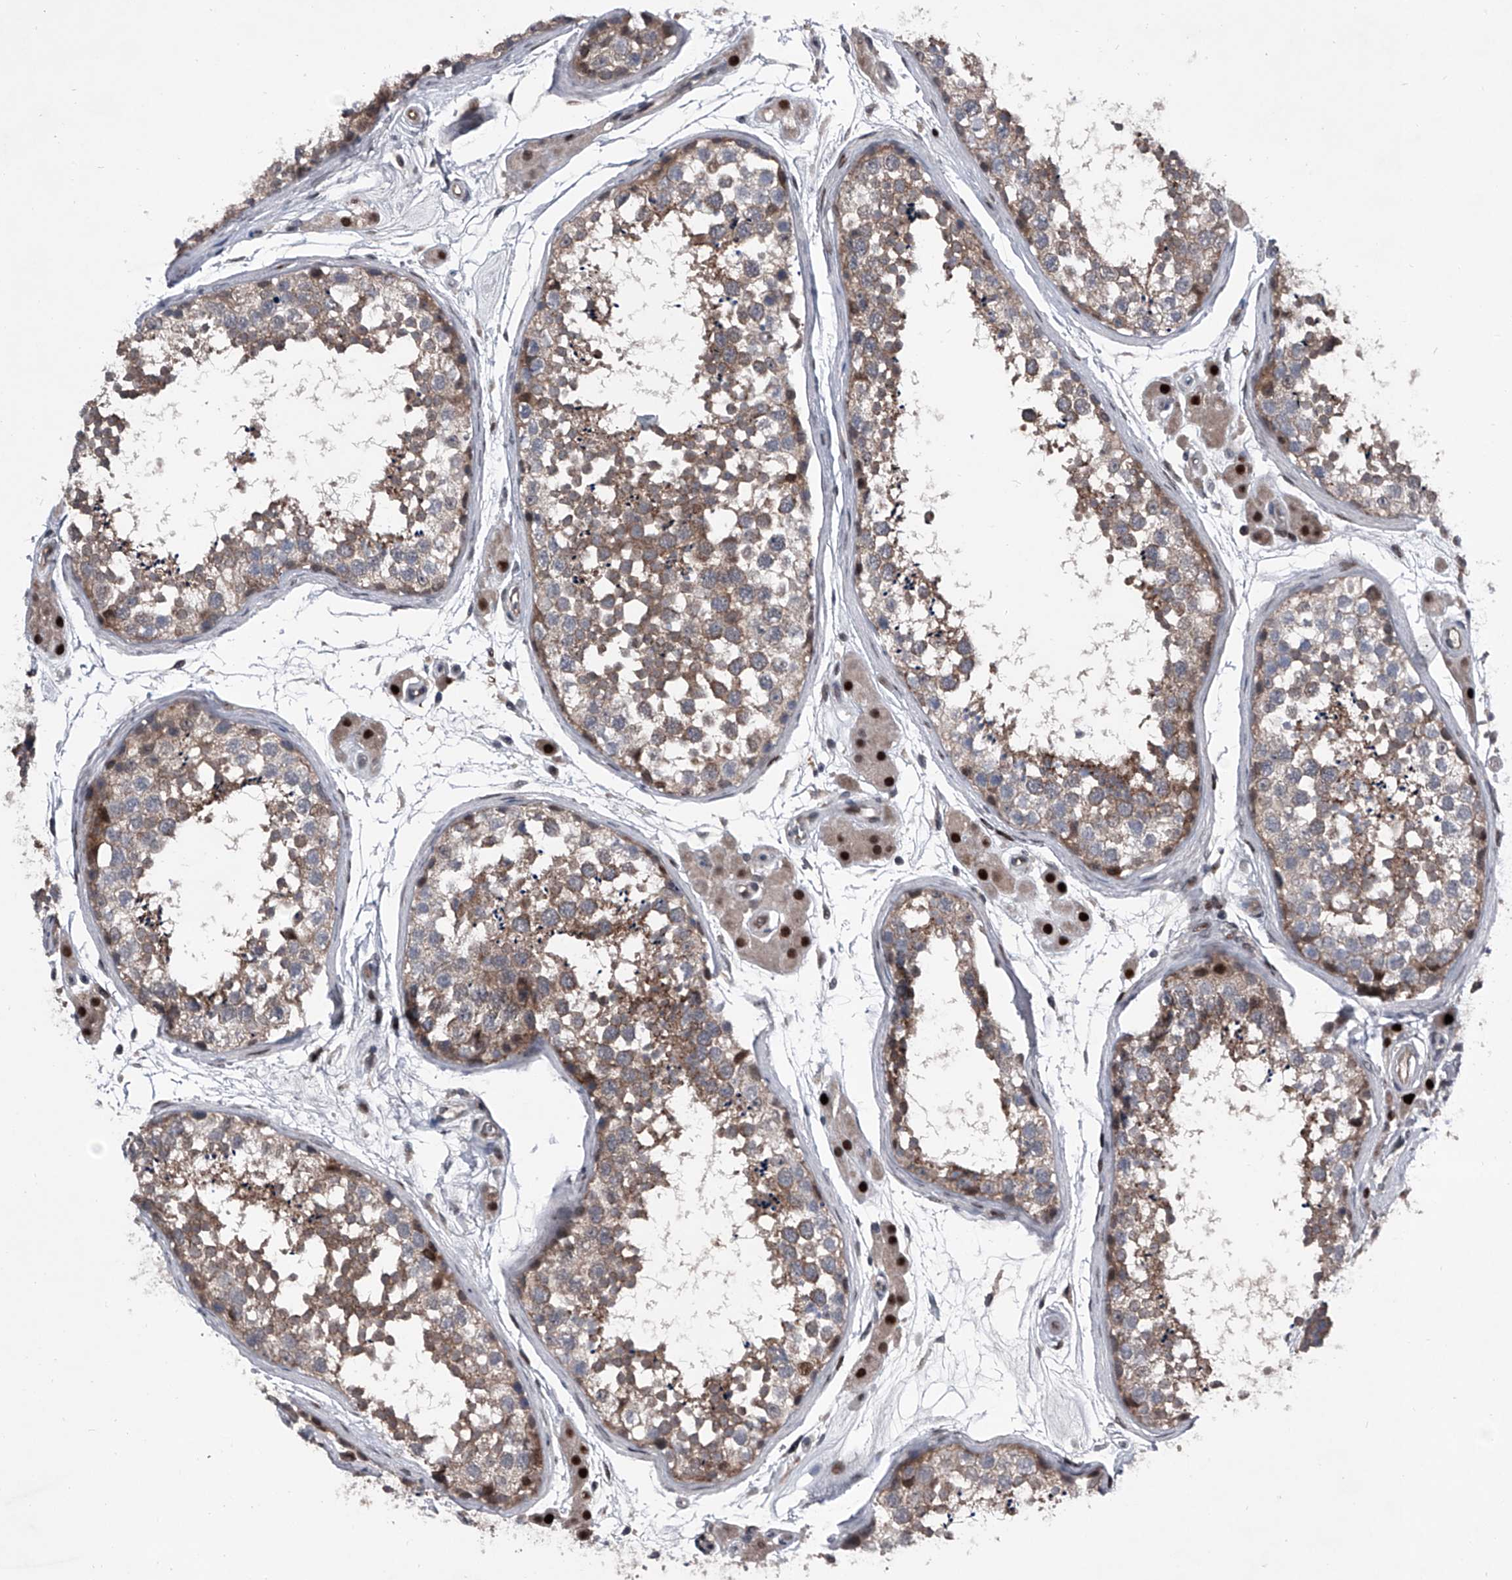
{"staining": {"intensity": "moderate", "quantity": "25%-75%", "location": "cytoplasmic/membranous"}, "tissue": "testis", "cell_type": "Cells in seminiferous ducts", "image_type": "normal", "snomed": [{"axis": "morphology", "description": "Normal tissue, NOS"}, {"axis": "topography", "description": "Testis"}], "caption": "Cells in seminiferous ducts reveal moderate cytoplasmic/membranous staining in about 25%-75% of cells in normal testis.", "gene": "ELK4", "patient": {"sex": "male", "age": 56}}